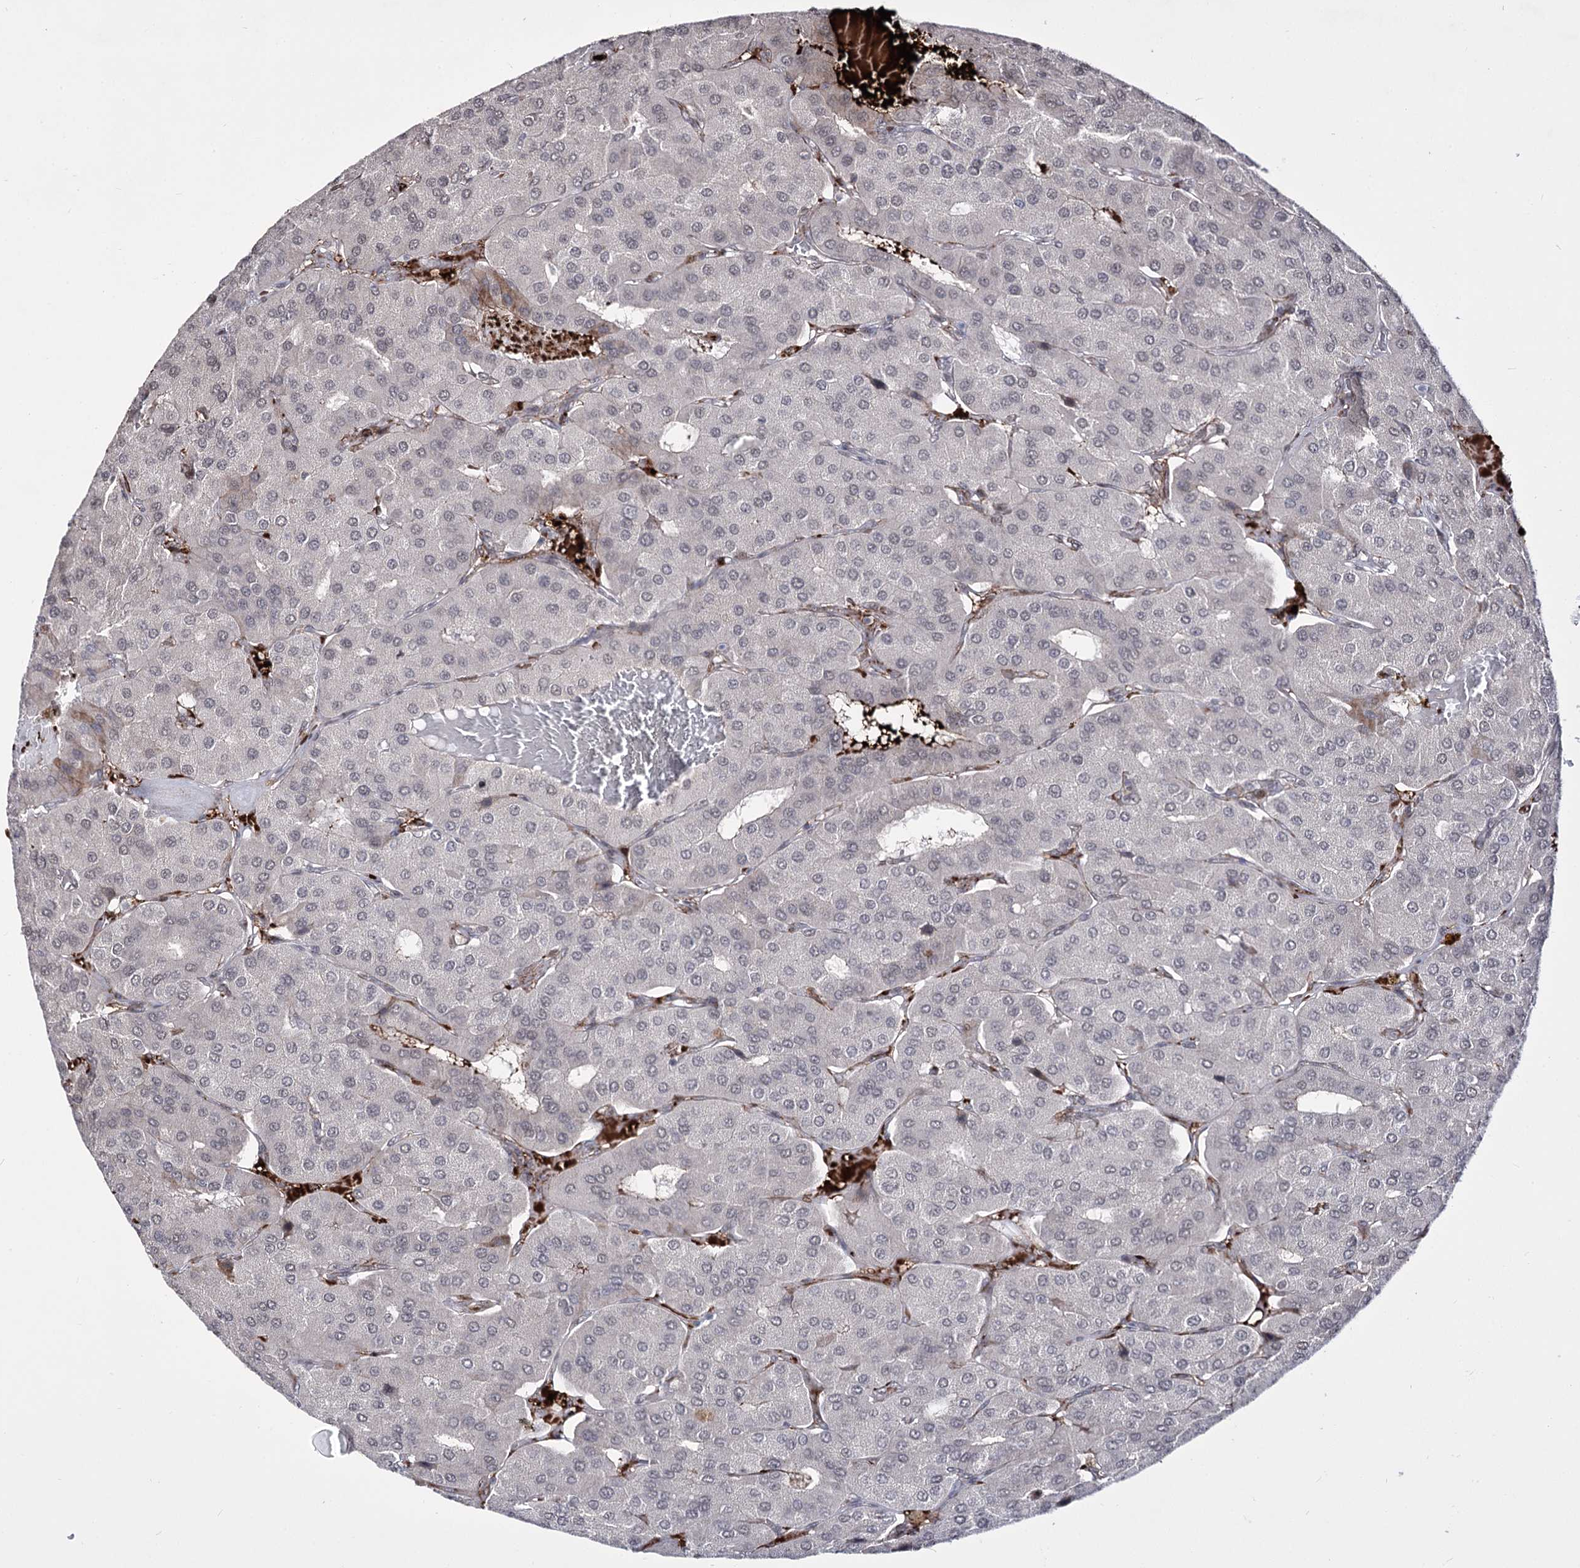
{"staining": {"intensity": "negative", "quantity": "none", "location": "none"}, "tissue": "parathyroid gland", "cell_type": "Glandular cells", "image_type": "normal", "snomed": [{"axis": "morphology", "description": "Normal tissue, NOS"}, {"axis": "morphology", "description": "Adenoma, NOS"}, {"axis": "topography", "description": "Parathyroid gland"}], "caption": "Micrograph shows no significant protein staining in glandular cells of benign parathyroid gland.", "gene": "STOX1", "patient": {"sex": "female", "age": 86}}